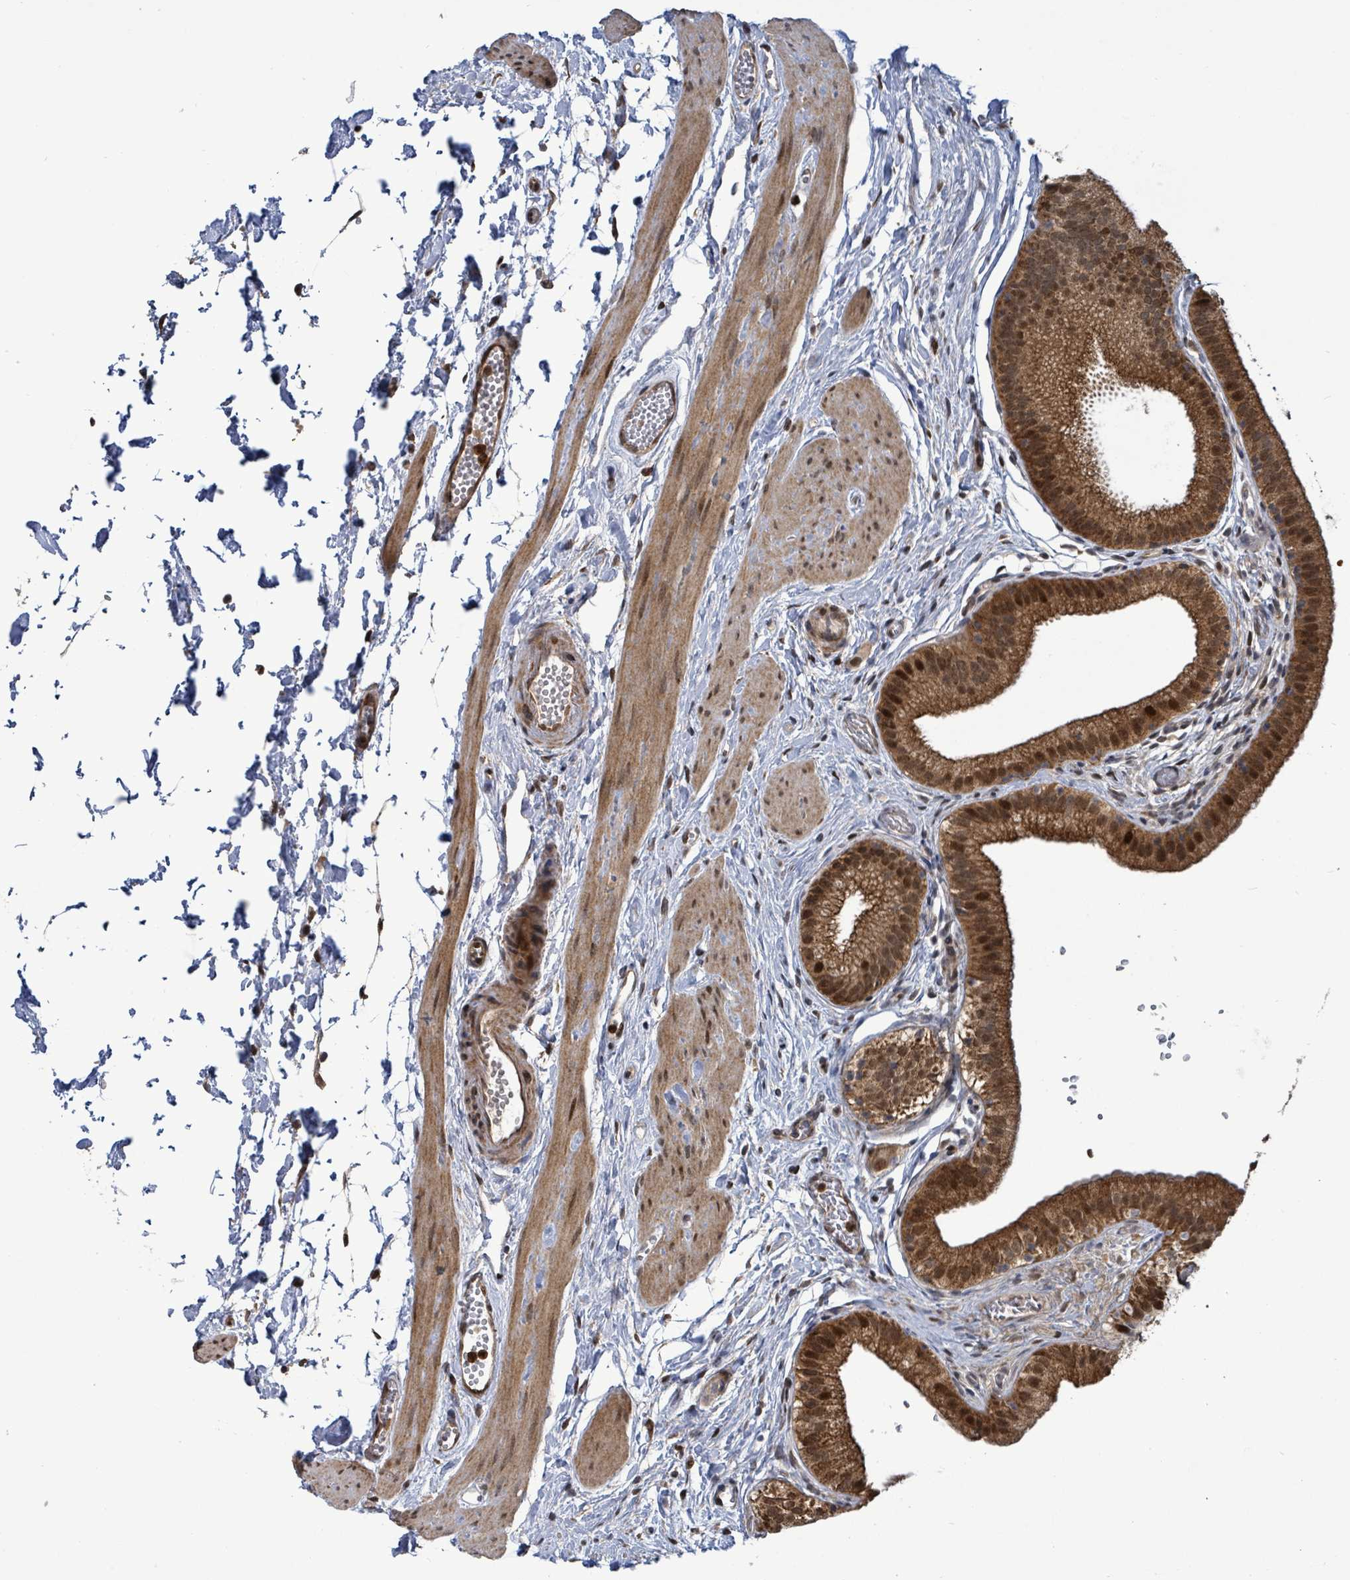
{"staining": {"intensity": "strong", "quantity": ">75%", "location": "cytoplasmic/membranous,nuclear"}, "tissue": "gallbladder", "cell_type": "Glandular cells", "image_type": "normal", "snomed": [{"axis": "morphology", "description": "Normal tissue, NOS"}, {"axis": "topography", "description": "Gallbladder"}], "caption": "This histopathology image reveals immunohistochemistry (IHC) staining of unremarkable gallbladder, with high strong cytoplasmic/membranous,nuclear expression in about >75% of glandular cells.", "gene": "COQ6", "patient": {"sex": "female", "age": 54}}